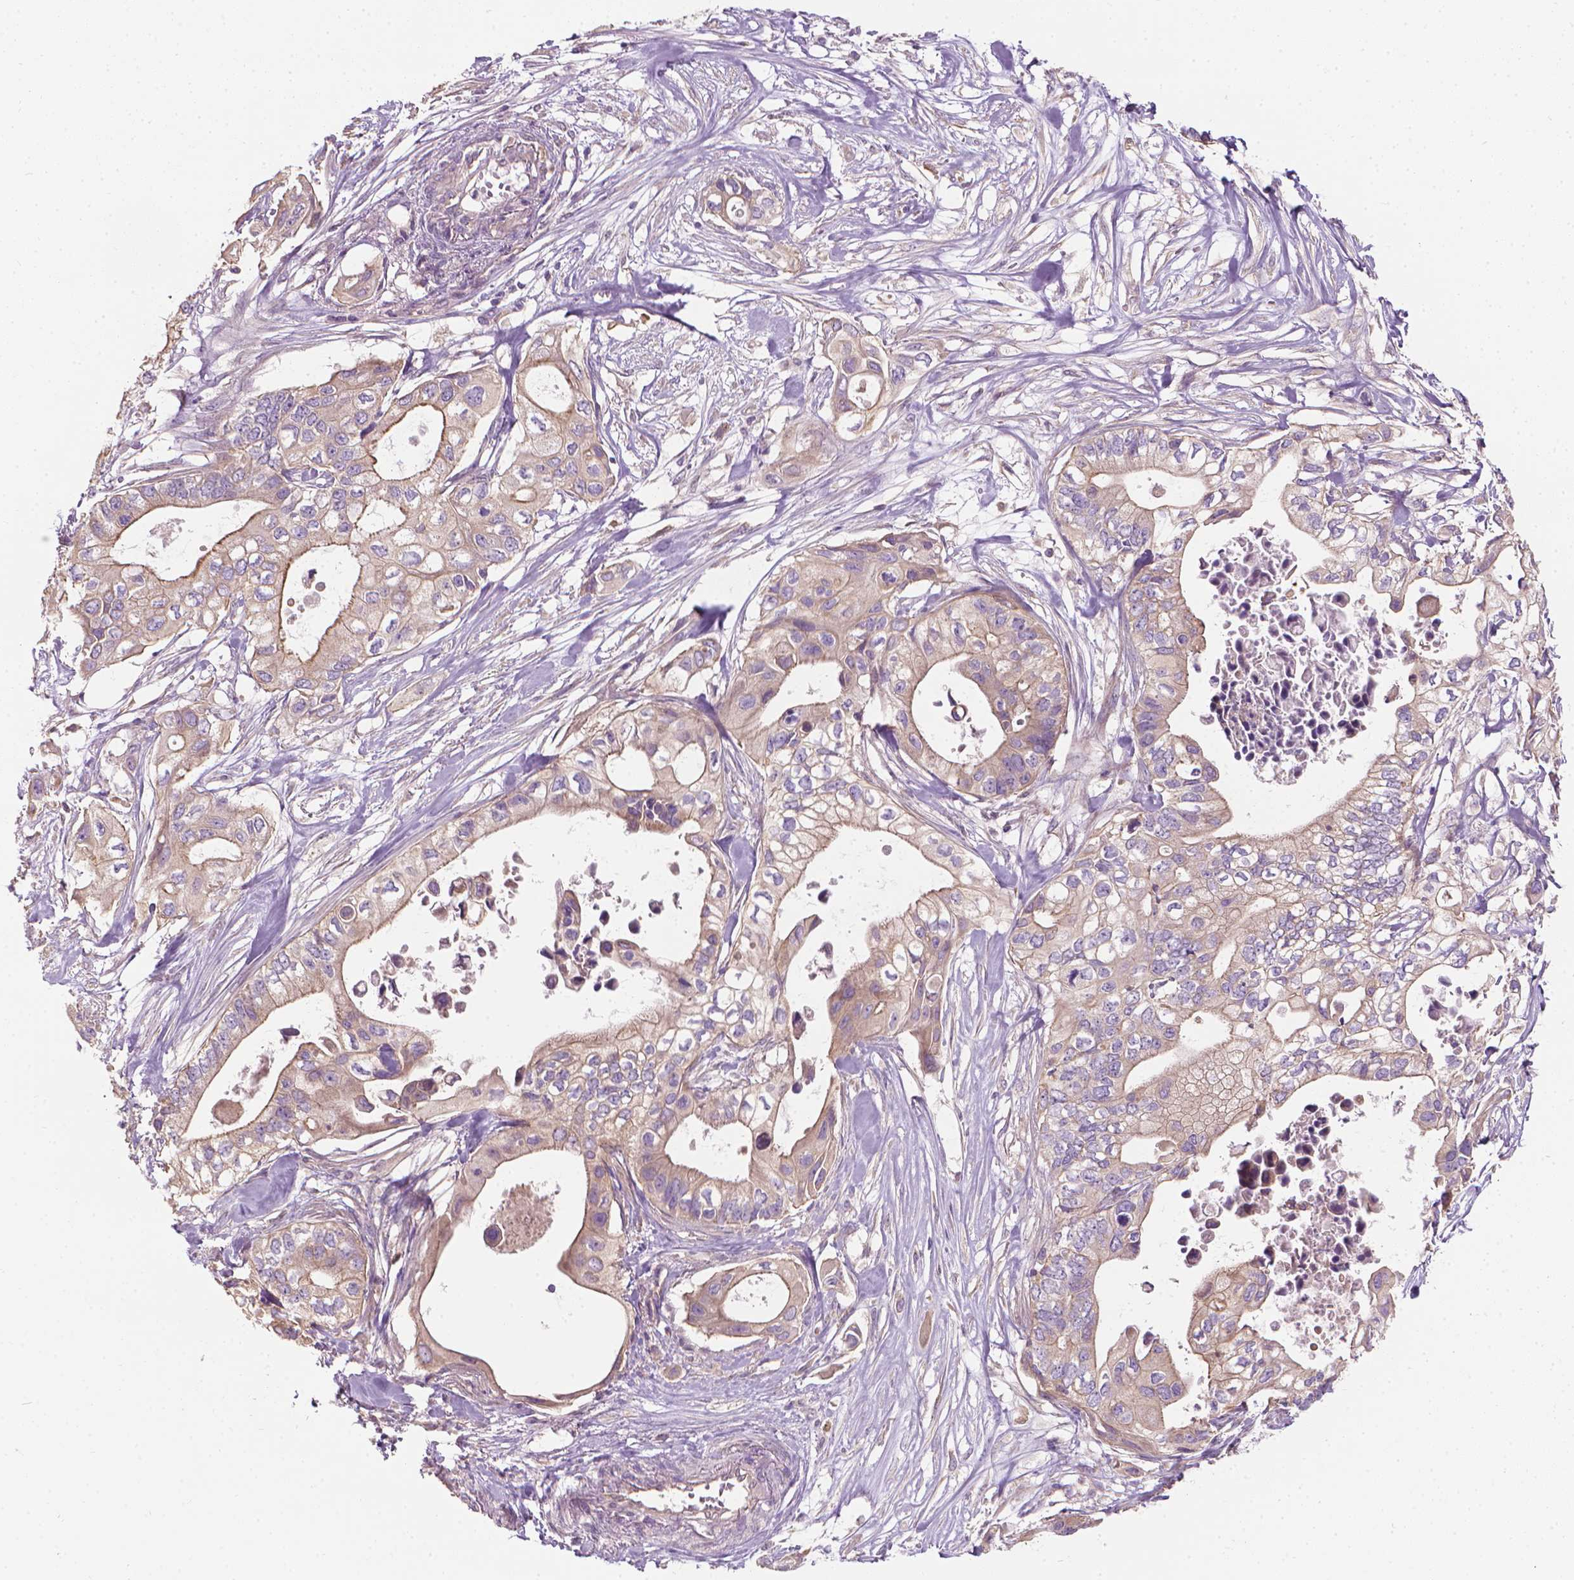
{"staining": {"intensity": "weak", "quantity": ">75%", "location": "cytoplasmic/membranous"}, "tissue": "pancreatic cancer", "cell_type": "Tumor cells", "image_type": "cancer", "snomed": [{"axis": "morphology", "description": "Adenocarcinoma, NOS"}, {"axis": "topography", "description": "Pancreas"}], "caption": "Protein staining shows weak cytoplasmic/membranous positivity in approximately >75% of tumor cells in pancreatic cancer.", "gene": "RIIAD1", "patient": {"sex": "female", "age": 63}}